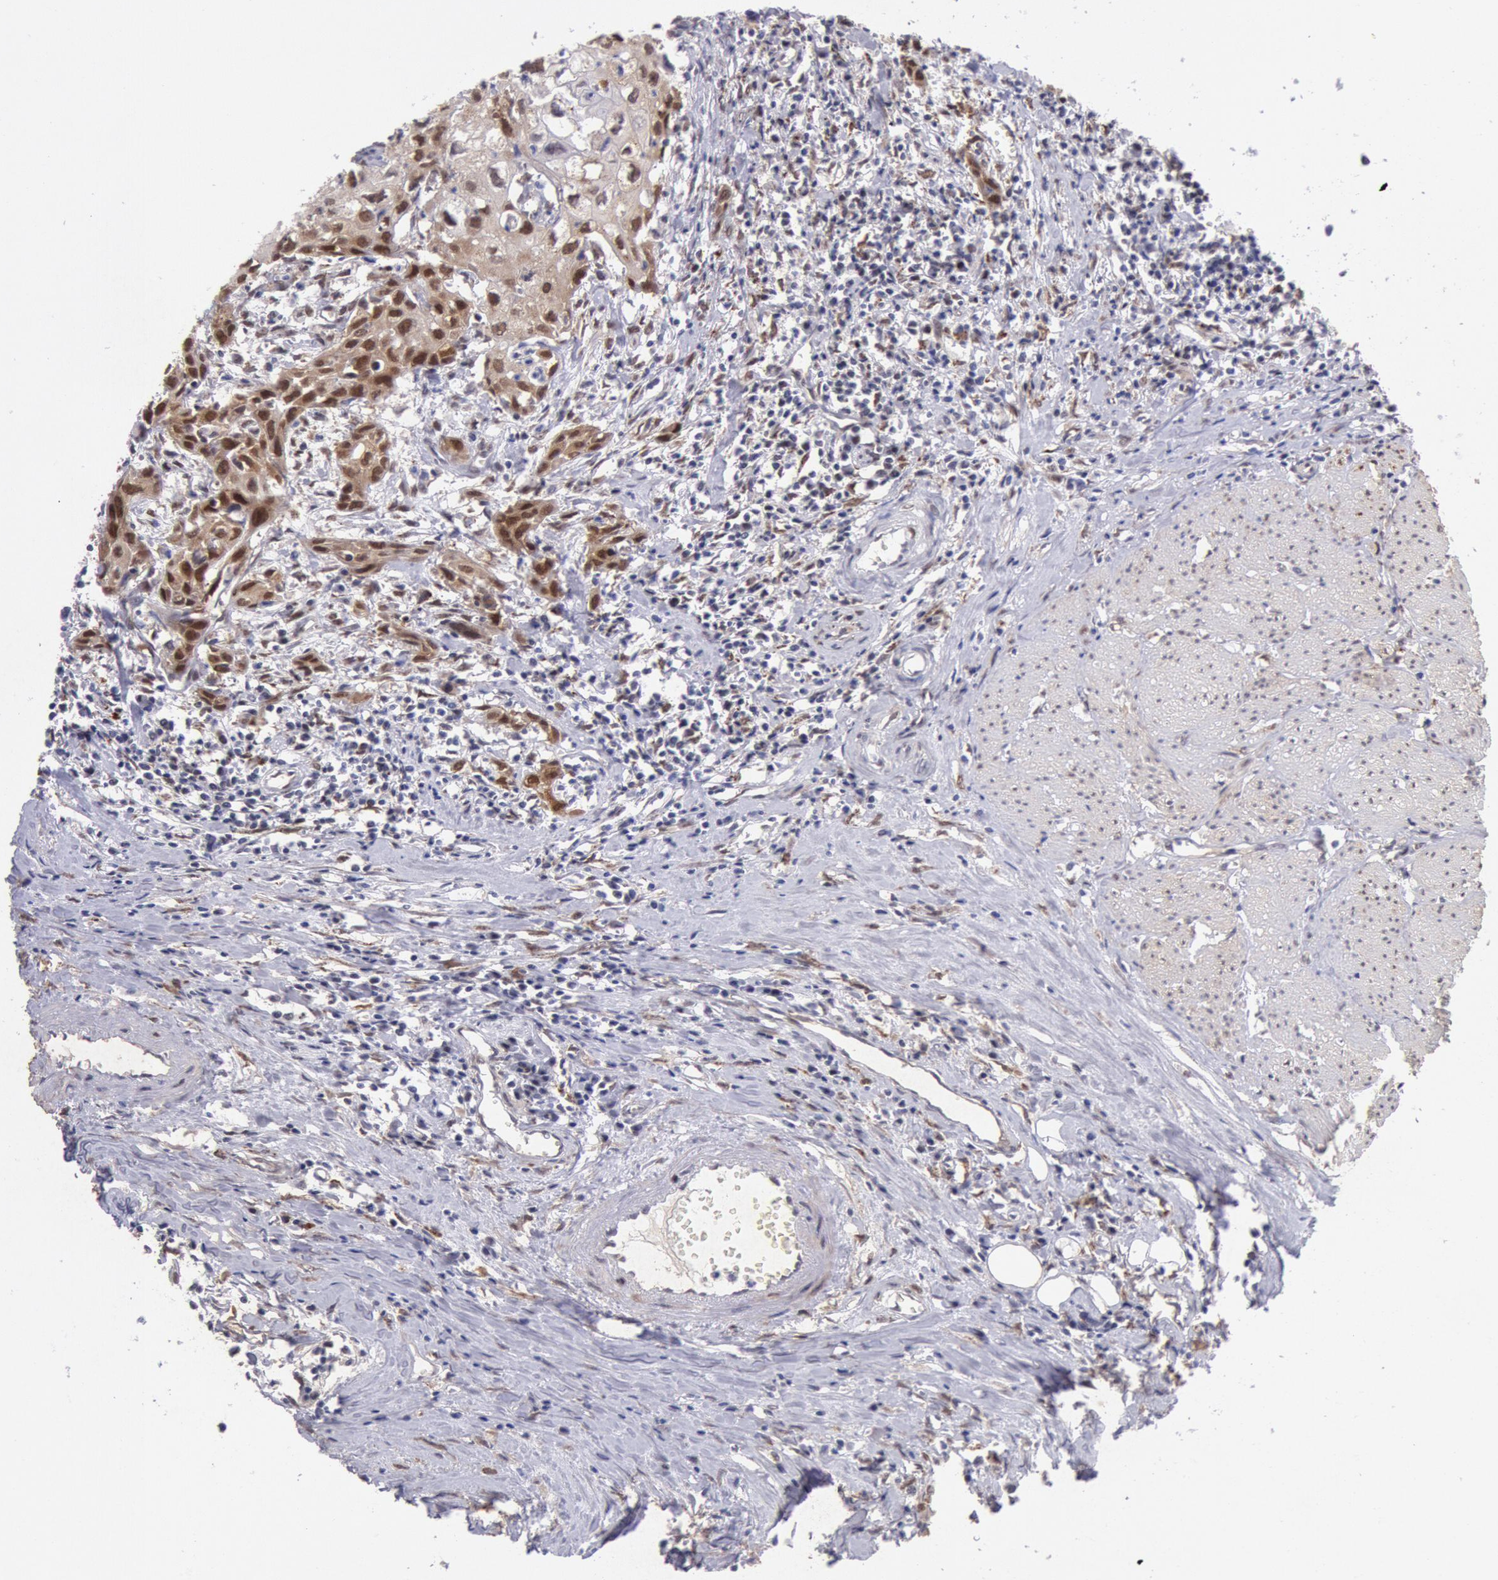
{"staining": {"intensity": "moderate", "quantity": "25%-75%", "location": "nuclear"}, "tissue": "urothelial cancer", "cell_type": "Tumor cells", "image_type": "cancer", "snomed": [{"axis": "morphology", "description": "Urothelial carcinoma, High grade"}, {"axis": "topography", "description": "Urinary bladder"}], "caption": "Moderate nuclear positivity is seen in about 25%-75% of tumor cells in urothelial cancer.", "gene": "CDKN2B", "patient": {"sex": "male", "age": 54}}